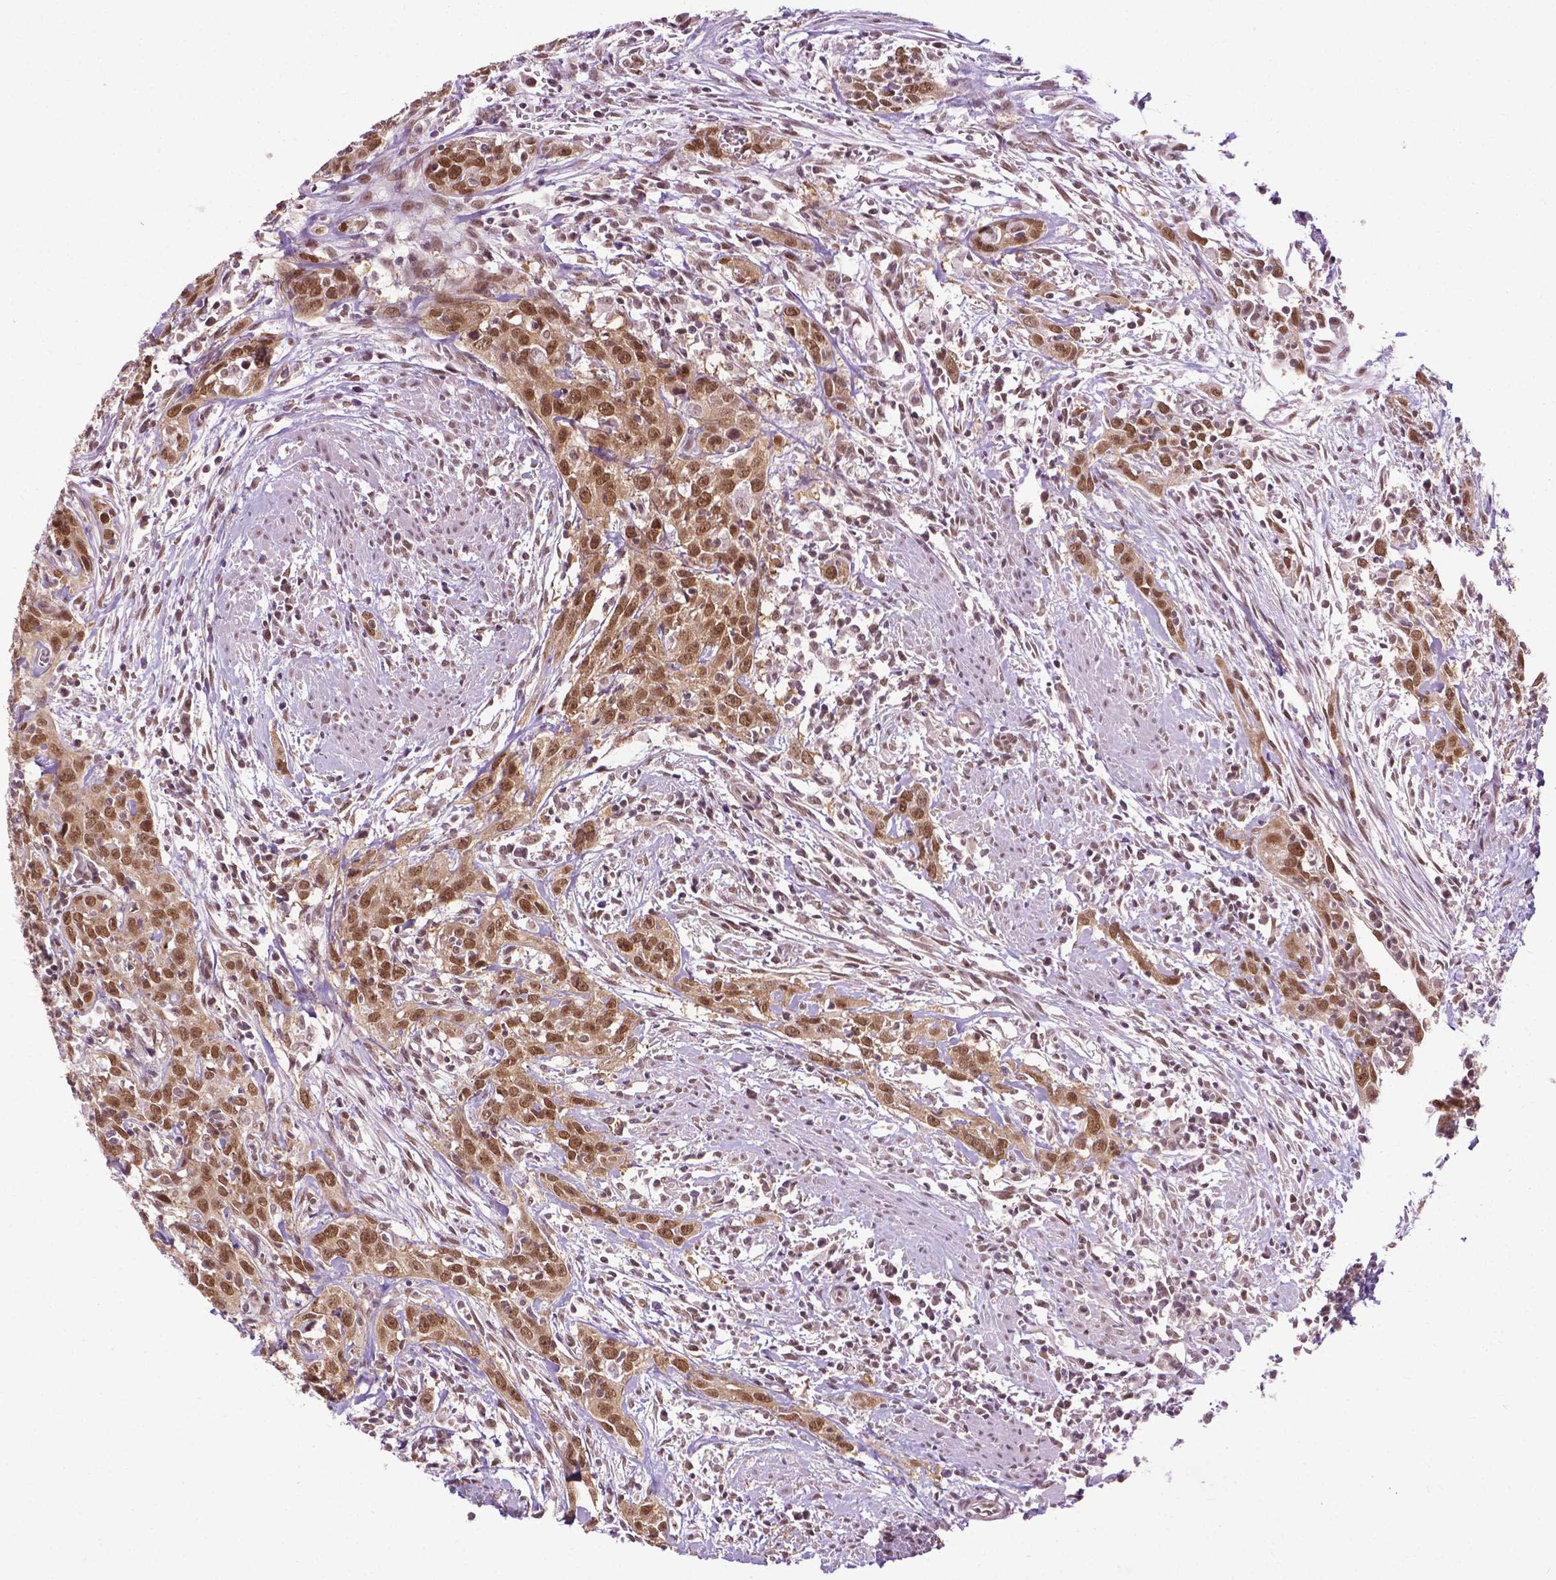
{"staining": {"intensity": "moderate", "quantity": ">75%", "location": "nuclear"}, "tissue": "urothelial cancer", "cell_type": "Tumor cells", "image_type": "cancer", "snomed": [{"axis": "morphology", "description": "Urothelial carcinoma, High grade"}, {"axis": "topography", "description": "Urinary bladder"}], "caption": "A brown stain shows moderate nuclear staining of a protein in human urothelial cancer tumor cells. The staining was performed using DAB (3,3'-diaminobenzidine), with brown indicating positive protein expression. Nuclei are stained blue with hematoxylin.", "gene": "UBQLN4", "patient": {"sex": "male", "age": 83}}